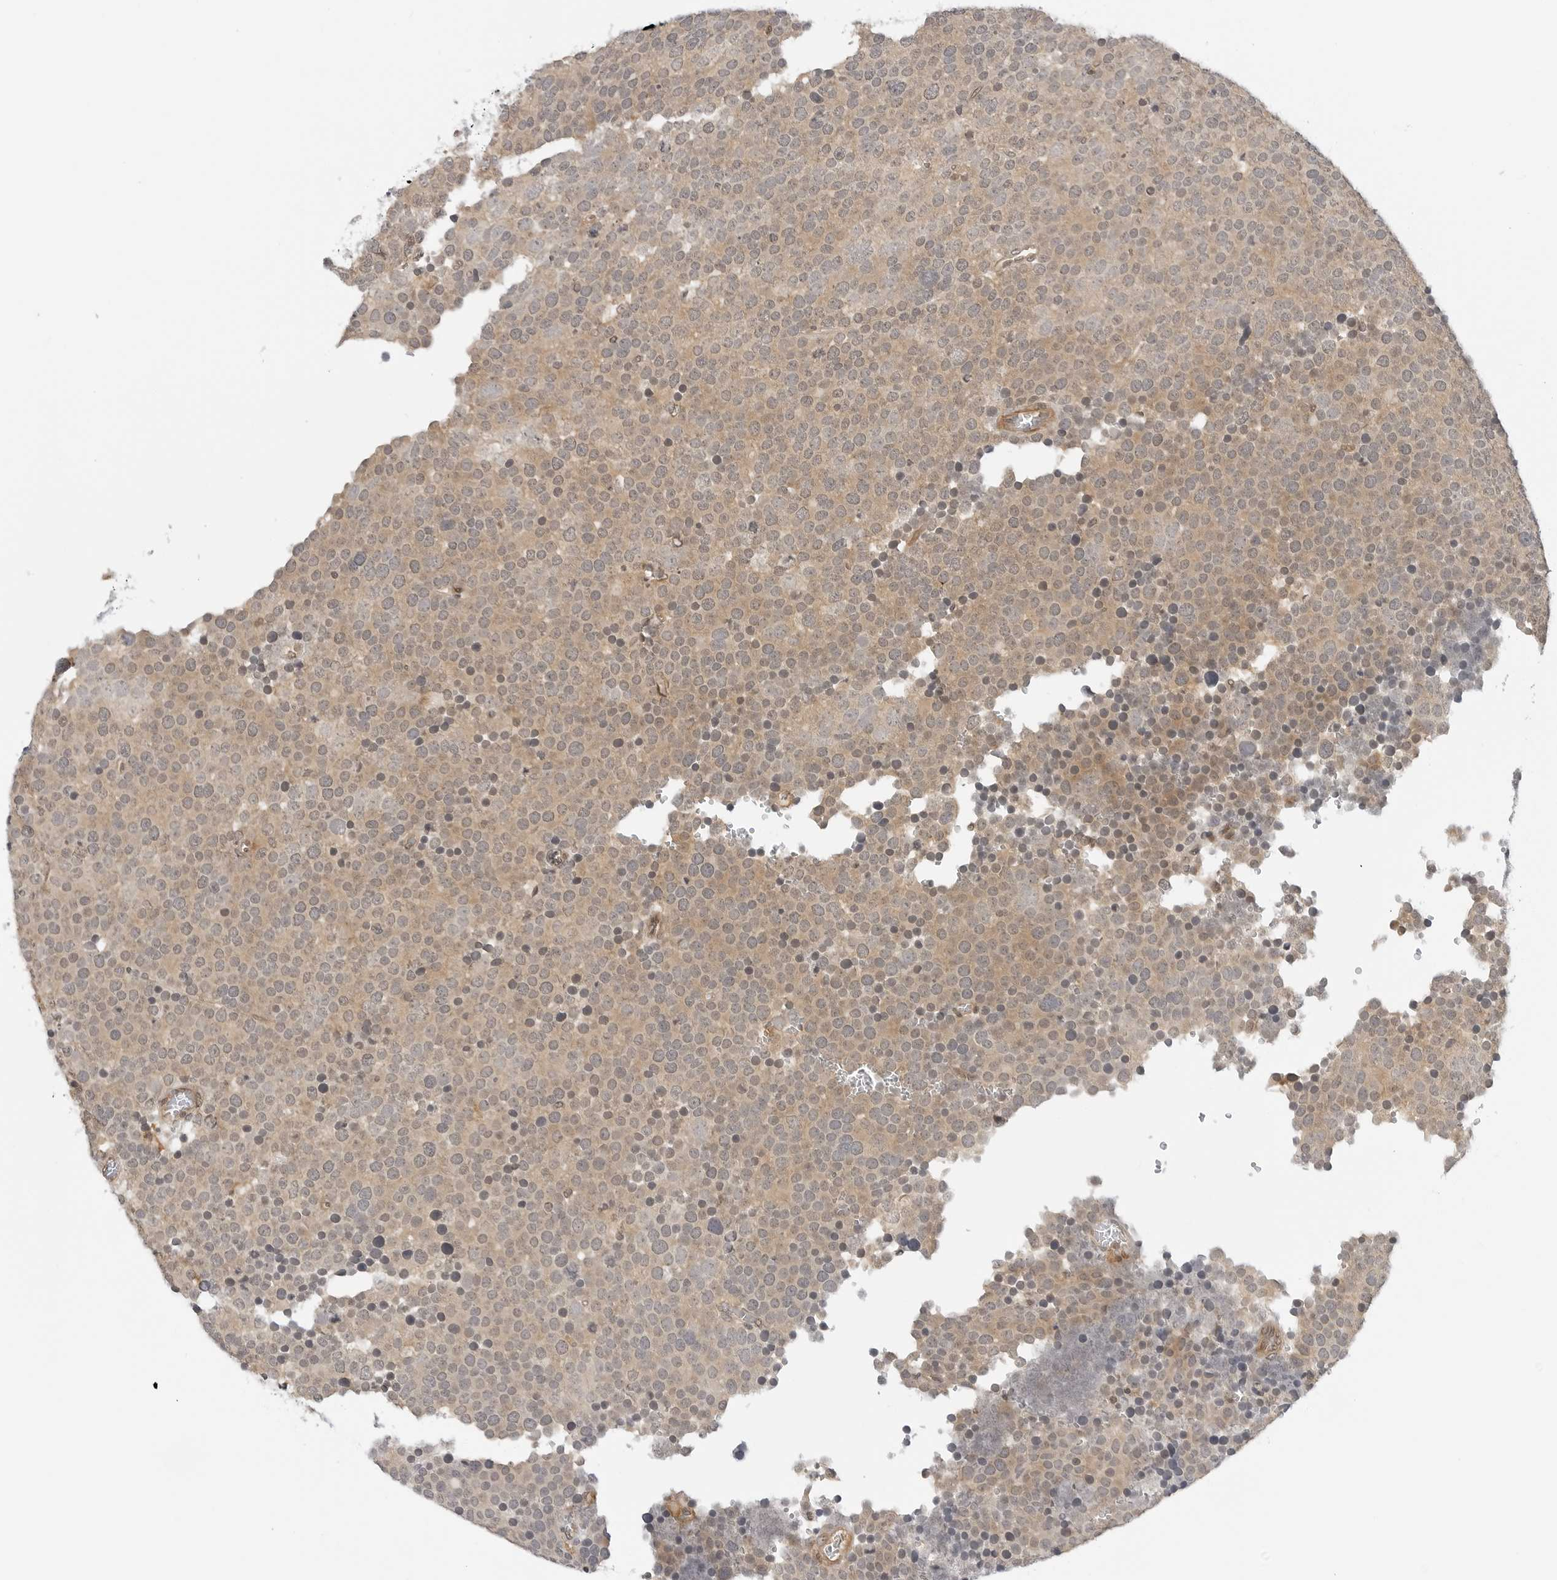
{"staining": {"intensity": "weak", "quantity": ">75%", "location": "cytoplasmic/membranous"}, "tissue": "testis cancer", "cell_type": "Tumor cells", "image_type": "cancer", "snomed": [{"axis": "morphology", "description": "Seminoma, NOS"}, {"axis": "topography", "description": "Testis"}], "caption": "A brown stain labels weak cytoplasmic/membranous positivity of a protein in seminoma (testis) tumor cells.", "gene": "MAP2K5", "patient": {"sex": "male", "age": 71}}